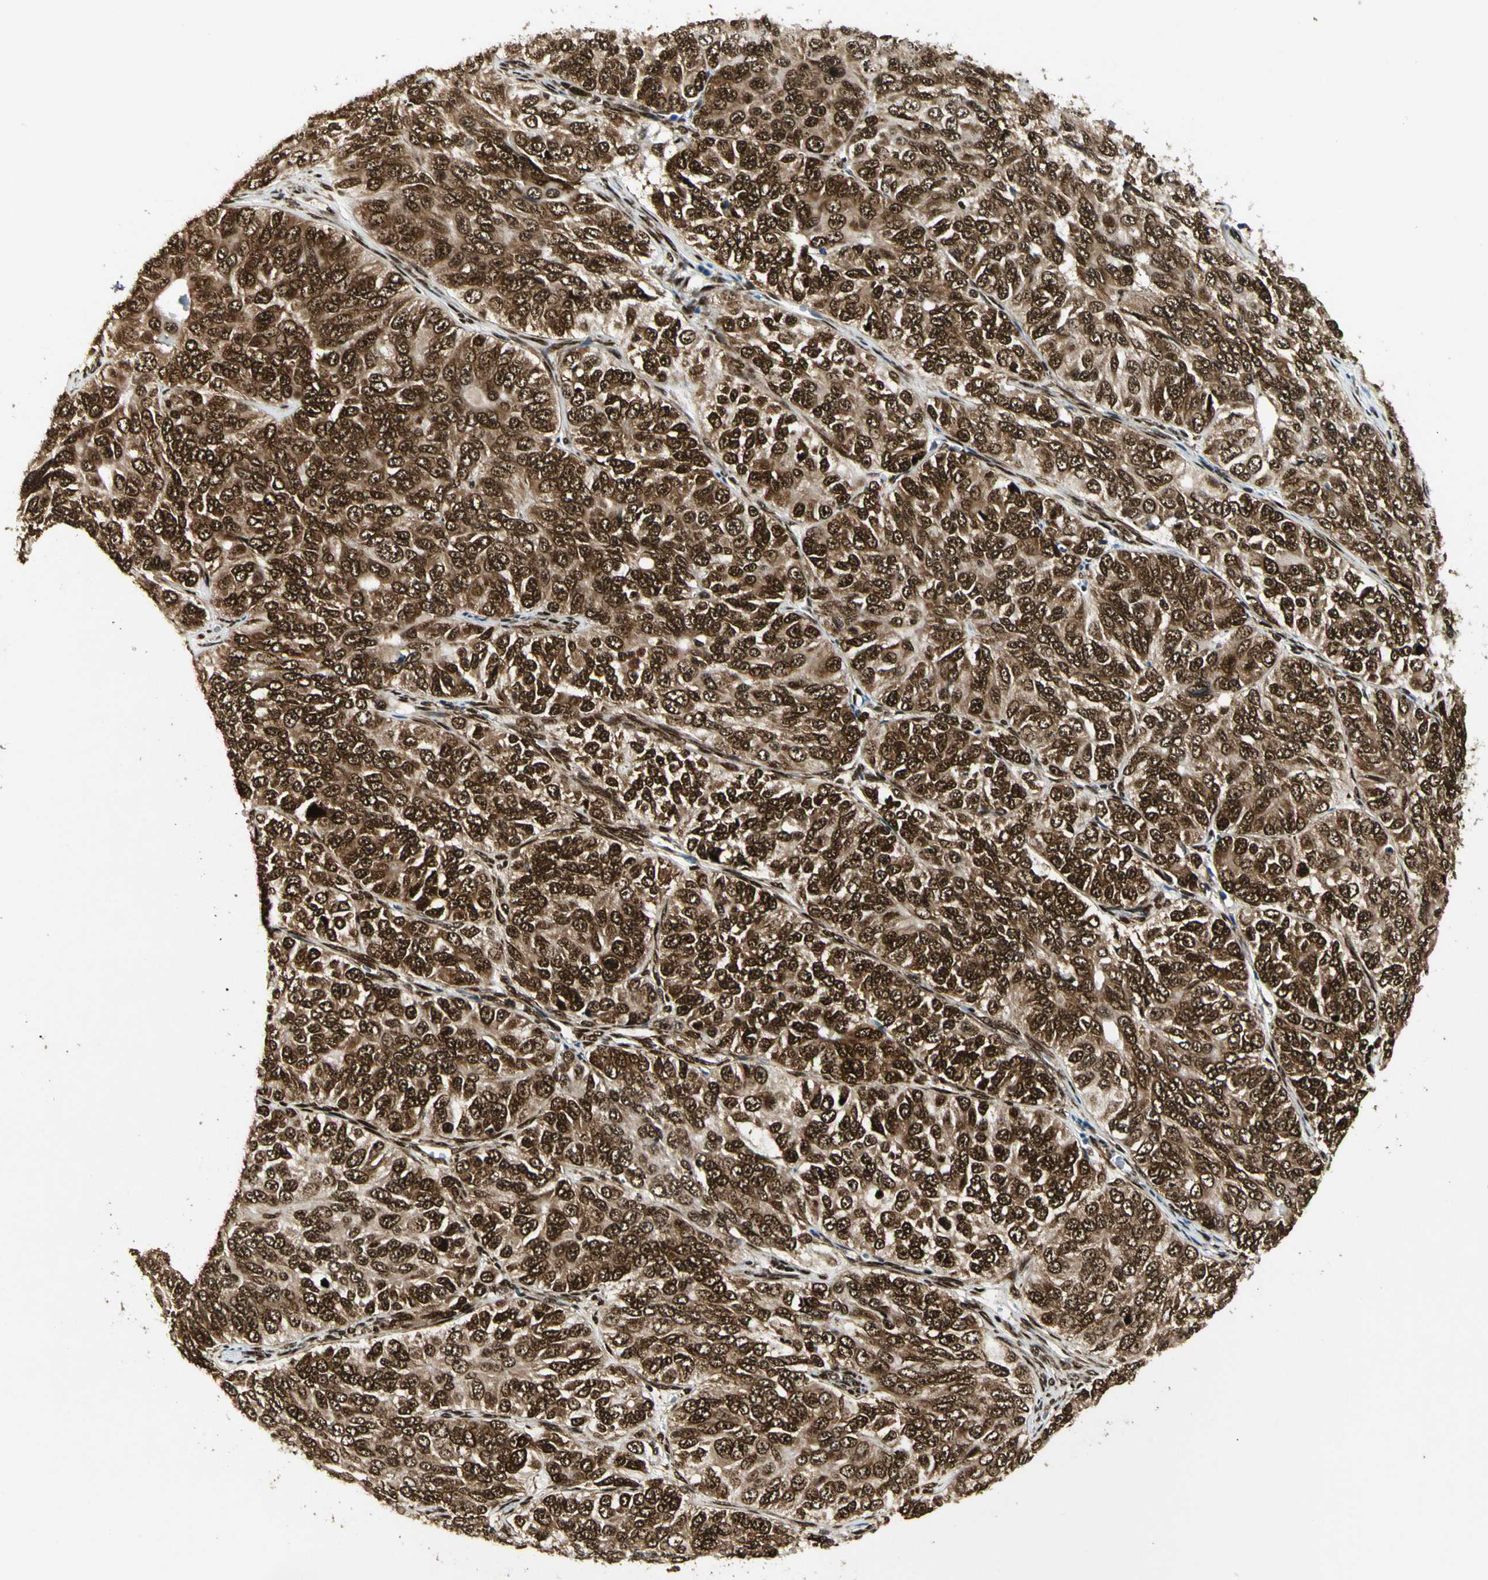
{"staining": {"intensity": "strong", "quantity": ">75%", "location": "cytoplasmic/membranous,nuclear"}, "tissue": "ovarian cancer", "cell_type": "Tumor cells", "image_type": "cancer", "snomed": [{"axis": "morphology", "description": "Carcinoma, endometroid"}, {"axis": "topography", "description": "Ovary"}], "caption": "IHC image of human ovarian cancer stained for a protein (brown), which exhibits high levels of strong cytoplasmic/membranous and nuclear expression in about >75% of tumor cells.", "gene": "FUS", "patient": {"sex": "female", "age": 51}}